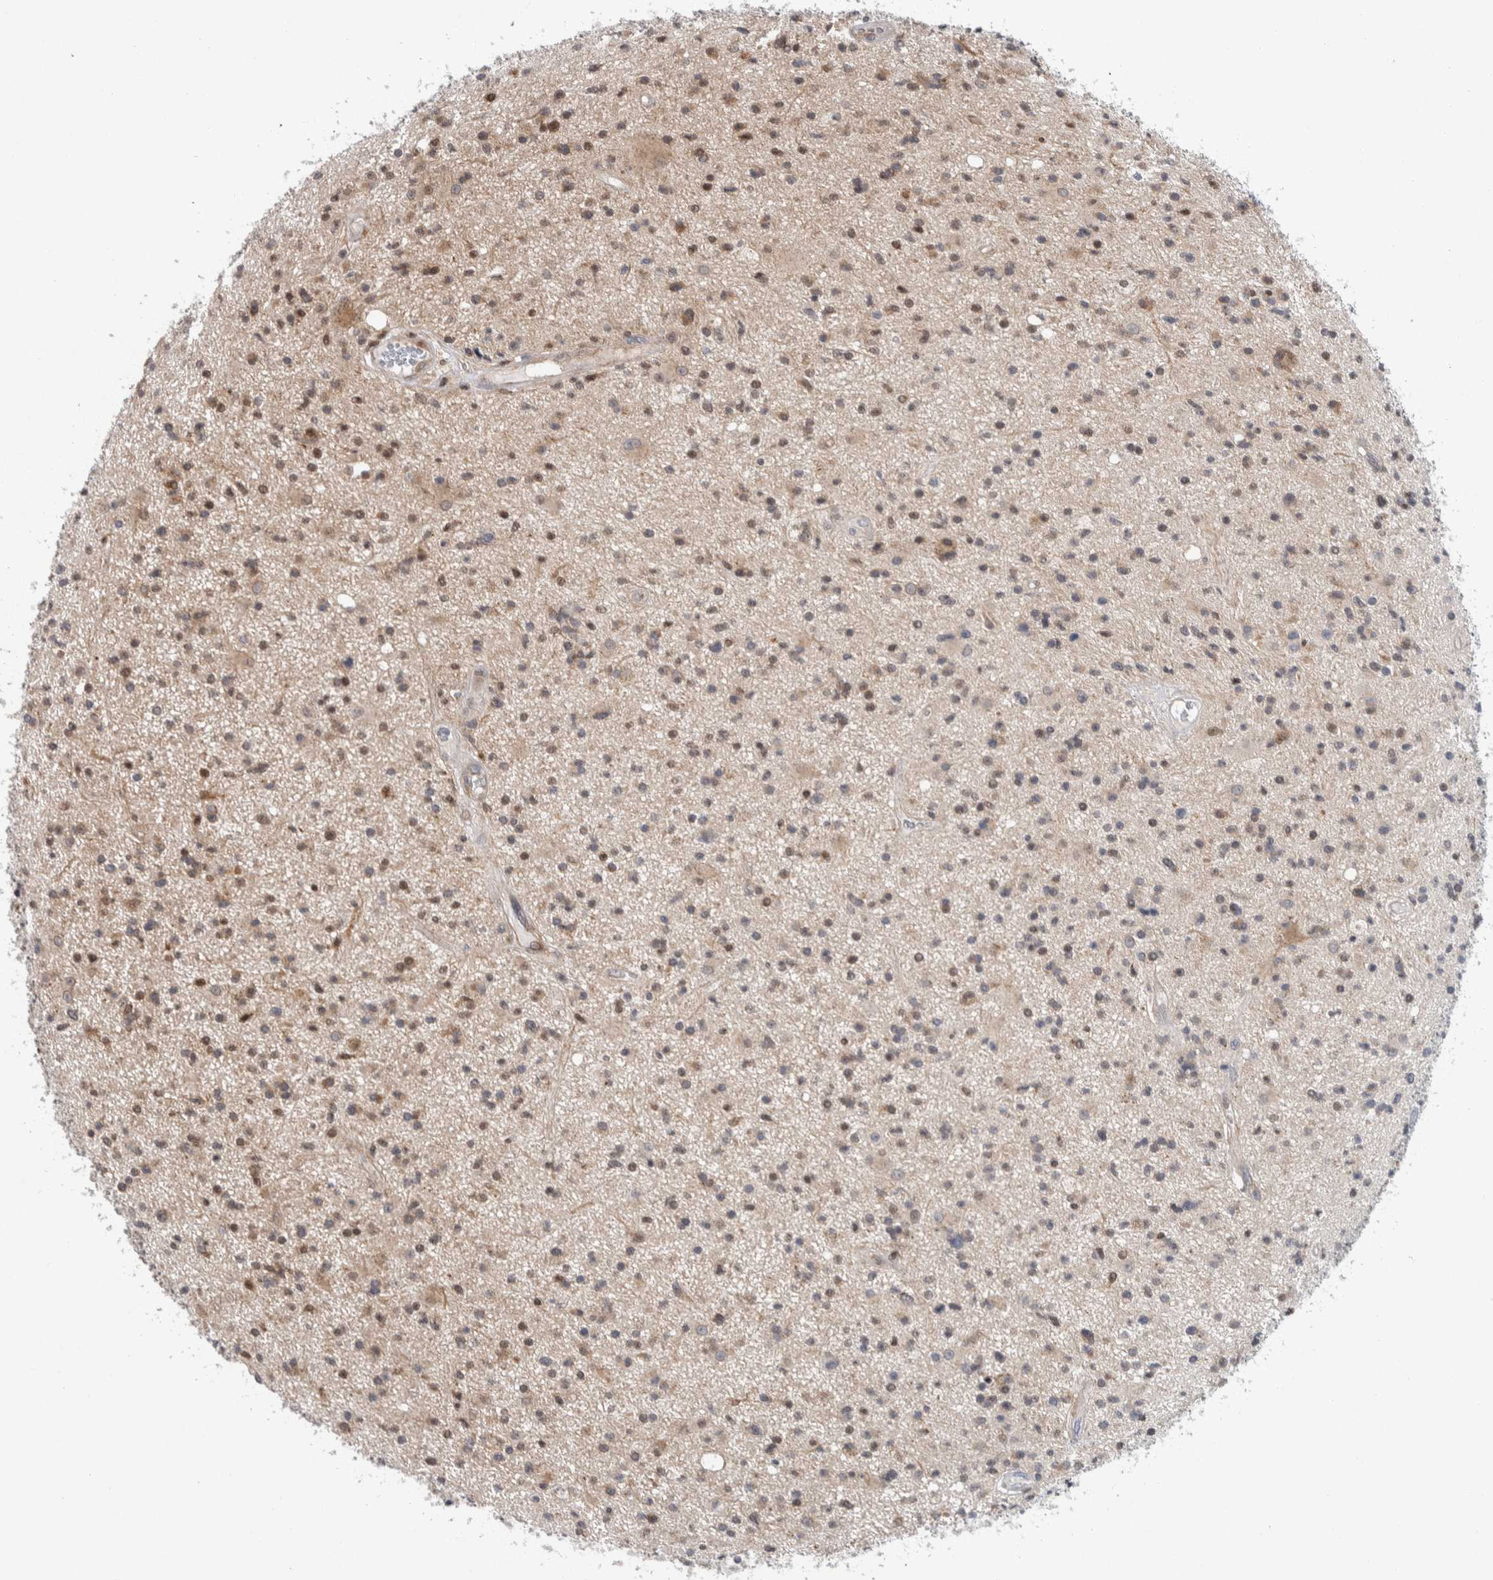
{"staining": {"intensity": "weak", "quantity": ">75%", "location": "cytoplasmic/membranous"}, "tissue": "glioma", "cell_type": "Tumor cells", "image_type": "cancer", "snomed": [{"axis": "morphology", "description": "Glioma, malignant, High grade"}, {"axis": "topography", "description": "Brain"}], "caption": "Human malignant glioma (high-grade) stained for a protein (brown) reveals weak cytoplasmic/membranous positive expression in approximately >75% of tumor cells.", "gene": "PTPA", "patient": {"sex": "male", "age": 33}}